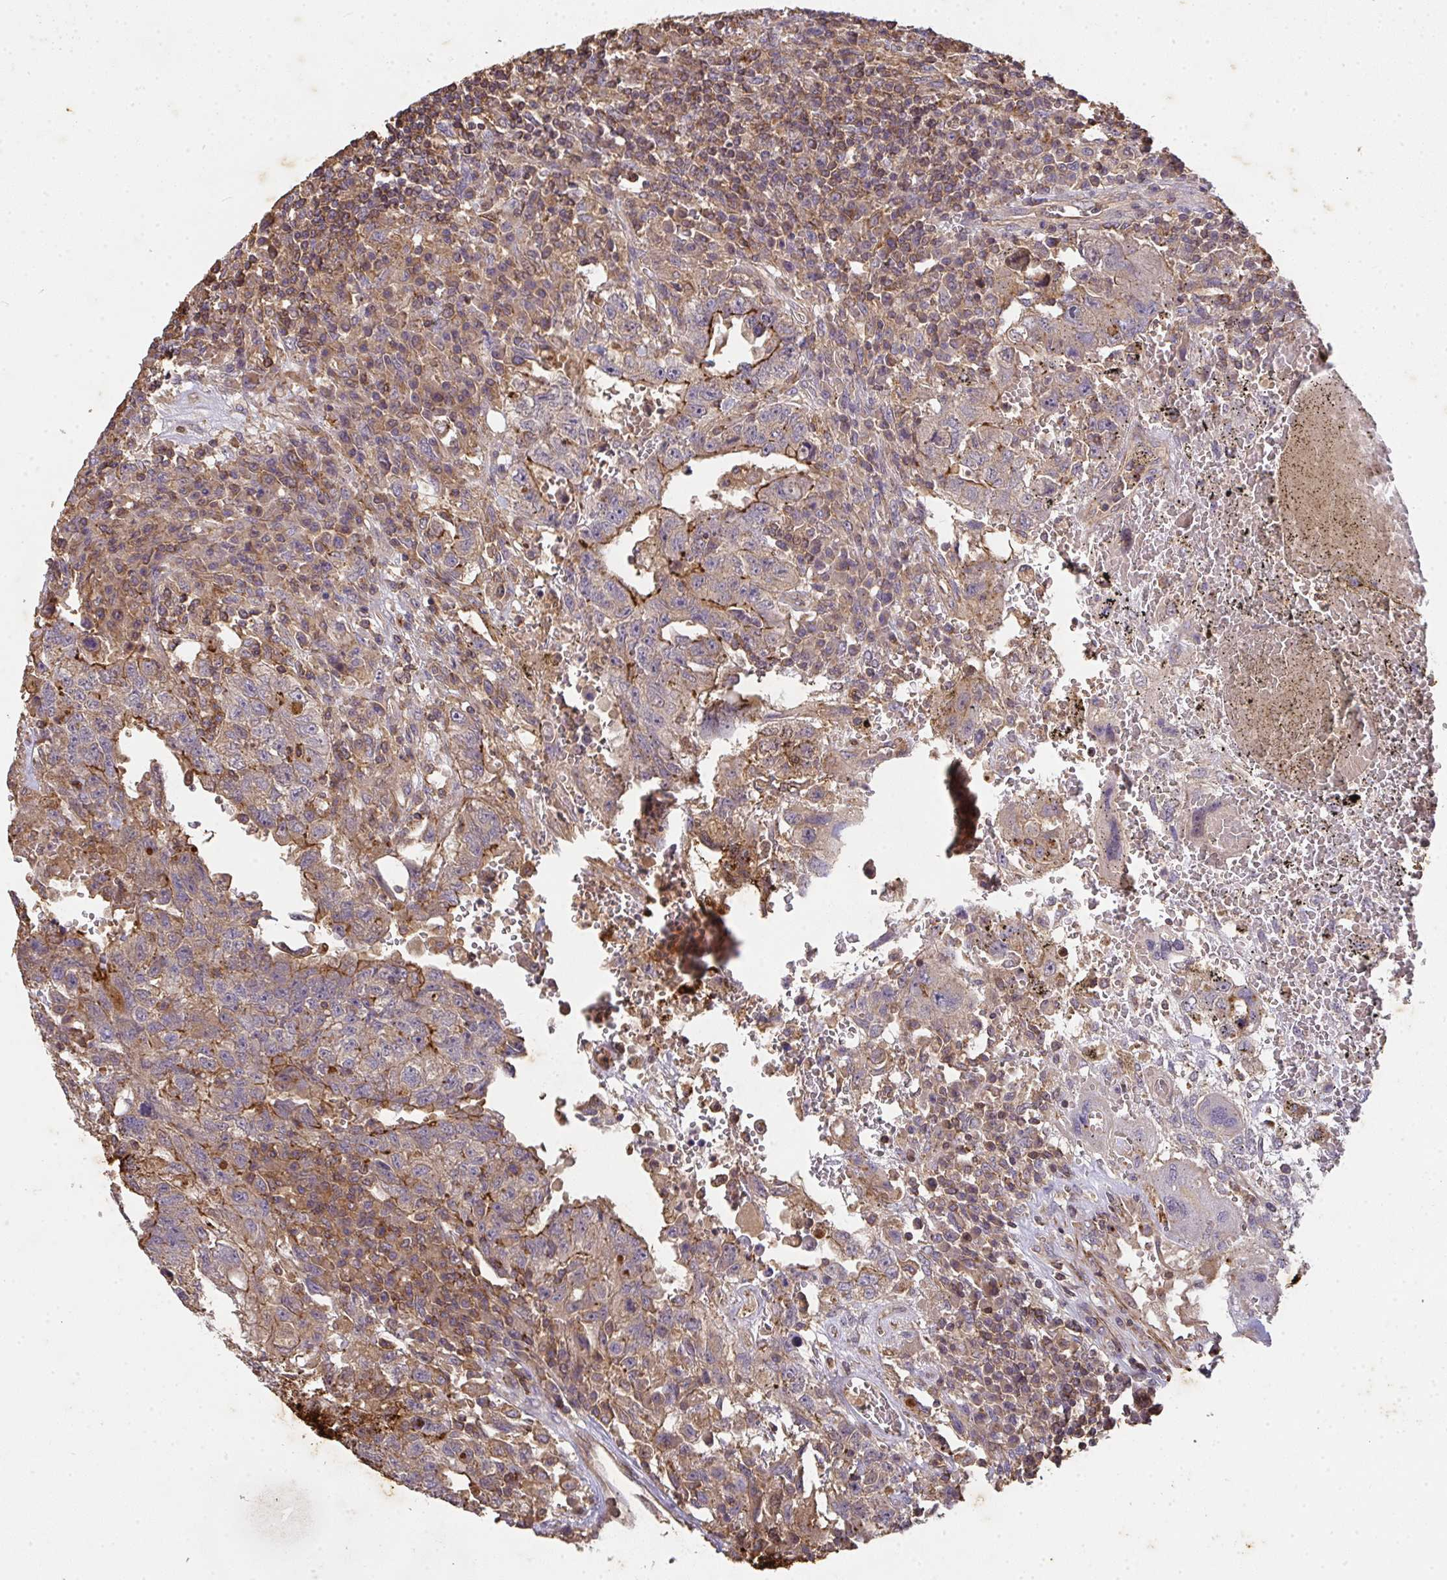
{"staining": {"intensity": "moderate", "quantity": ">75%", "location": "cytoplasmic/membranous"}, "tissue": "testis cancer", "cell_type": "Tumor cells", "image_type": "cancer", "snomed": [{"axis": "morphology", "description": "Carcinoma, Embryonal, NOS"}, {"axis": "topography", "description": "Testis"}], "caption": "Moderate cytoplasmic/membranous staining for a protein is seen in approximately >75% of tumor cells of testis cancer using immunohistochemistry.", "gene": "TNMD", "patient": {"sex": "male", "age": 26}}